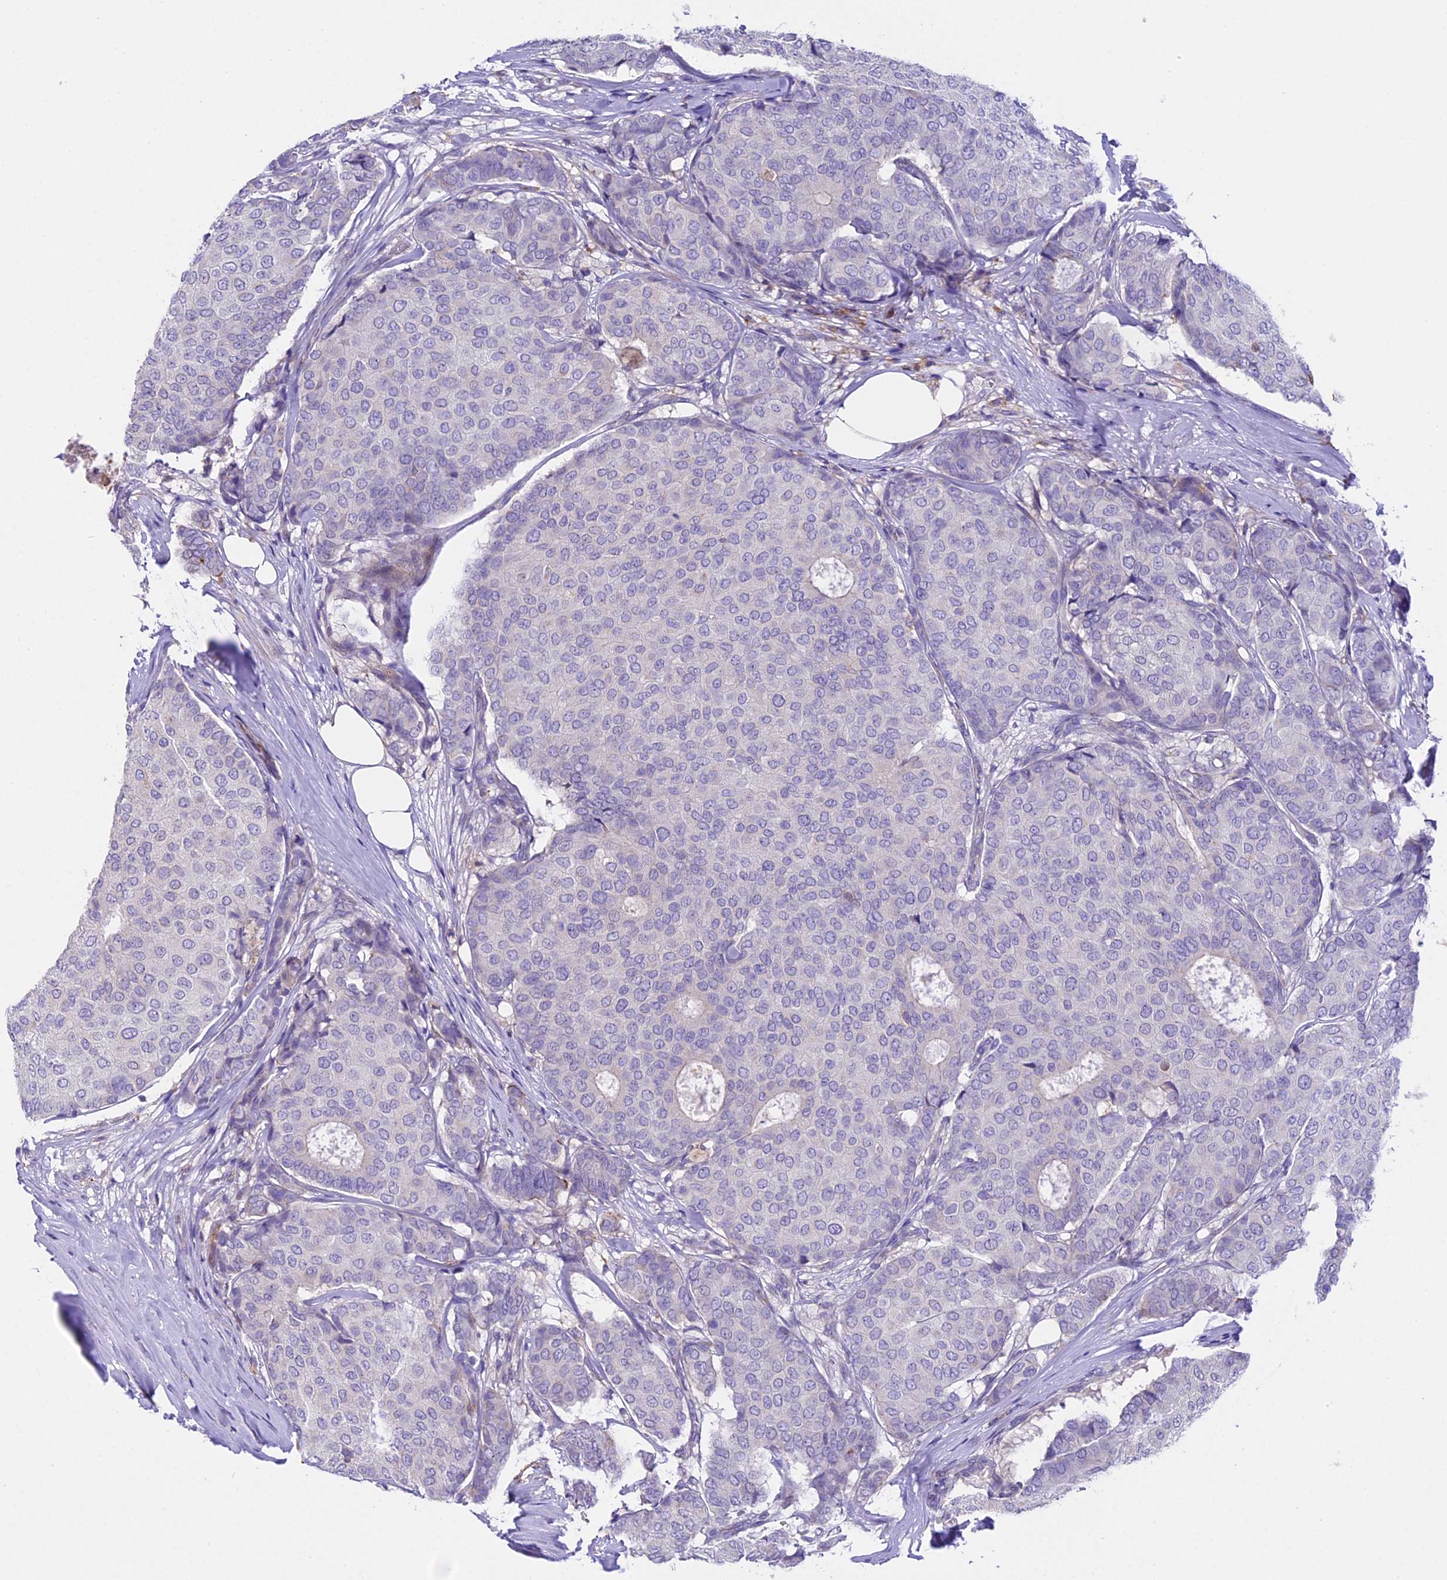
{"staining": {"intensity": "negative", "quantity": "none", "location": "none"}, "tissue": "breast cancer", "cell_type": "Tumor cells", "image_type": "cancer", "snomed": [{"axis": "morphology", "description": "Duct carcinoma"}, {"axis": "topography", "description": "Breast"}], "caption": "Tumor cells show no significant staining in breast cancer. Brightfield microscopy of IHC stained with DAB (brown) and hematoxylin (blue), captured at high magnification.", "gene": "NOD2", "patient": {"sex": "female", "age": 75}}